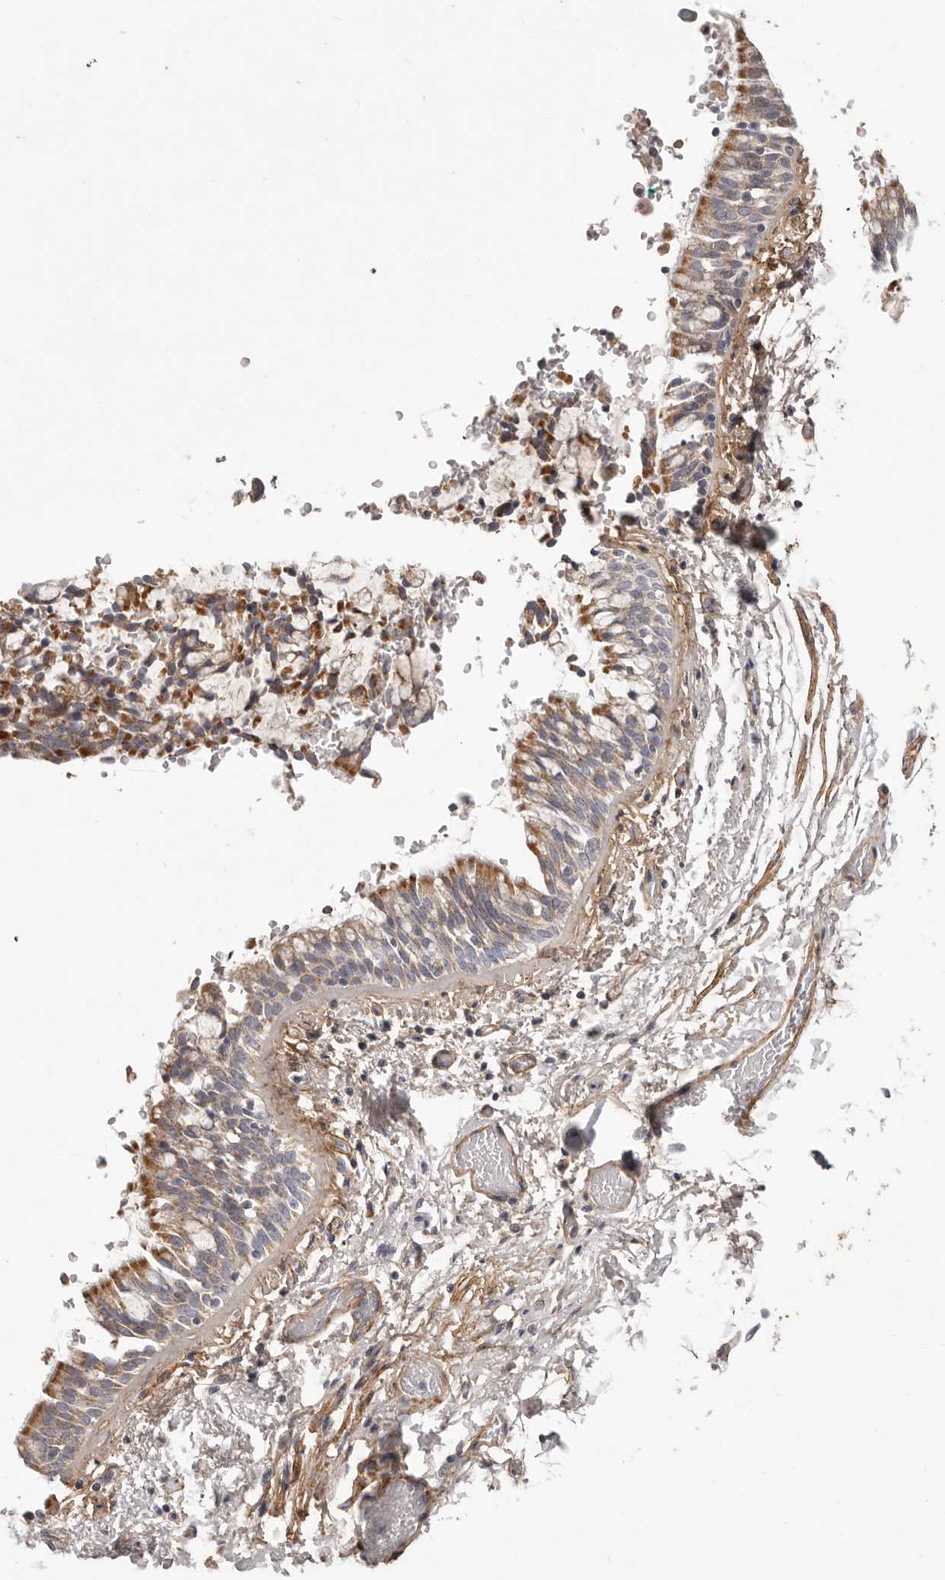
{"staining": {"intensity": "moderate", "quantity": ">75%", "location": "cytoplasmic/membranous"}, "tissue": "bronchus", "cell_type": "Respiratory epithelial cells", "image_type": "normal", "snomed": [{"axis": "morphology", "description": "Normal tissue, NOS"}, {"axis": "morphology", "description": "Inflammation, NOS"}, {"axis": "topography", "description": "Cartilage tissue"}, {"axis": "topography", "description": "Bronchus"}, {"axis": "topography", "description": "Lung"}], "caption": "Protein analysis of normal bronchus displays moderate cytoplasmic/membranous staining in approximately >75% of respiratory epithelial cells. The protein is stained brown, and the nuclei are stained in blue (DAB (3,3'-diaminobenzidine) IHC with brightfield microscopy, high magnification).", "gene": "MRPS10", "patient": {"sex": "female", "age": 64}}